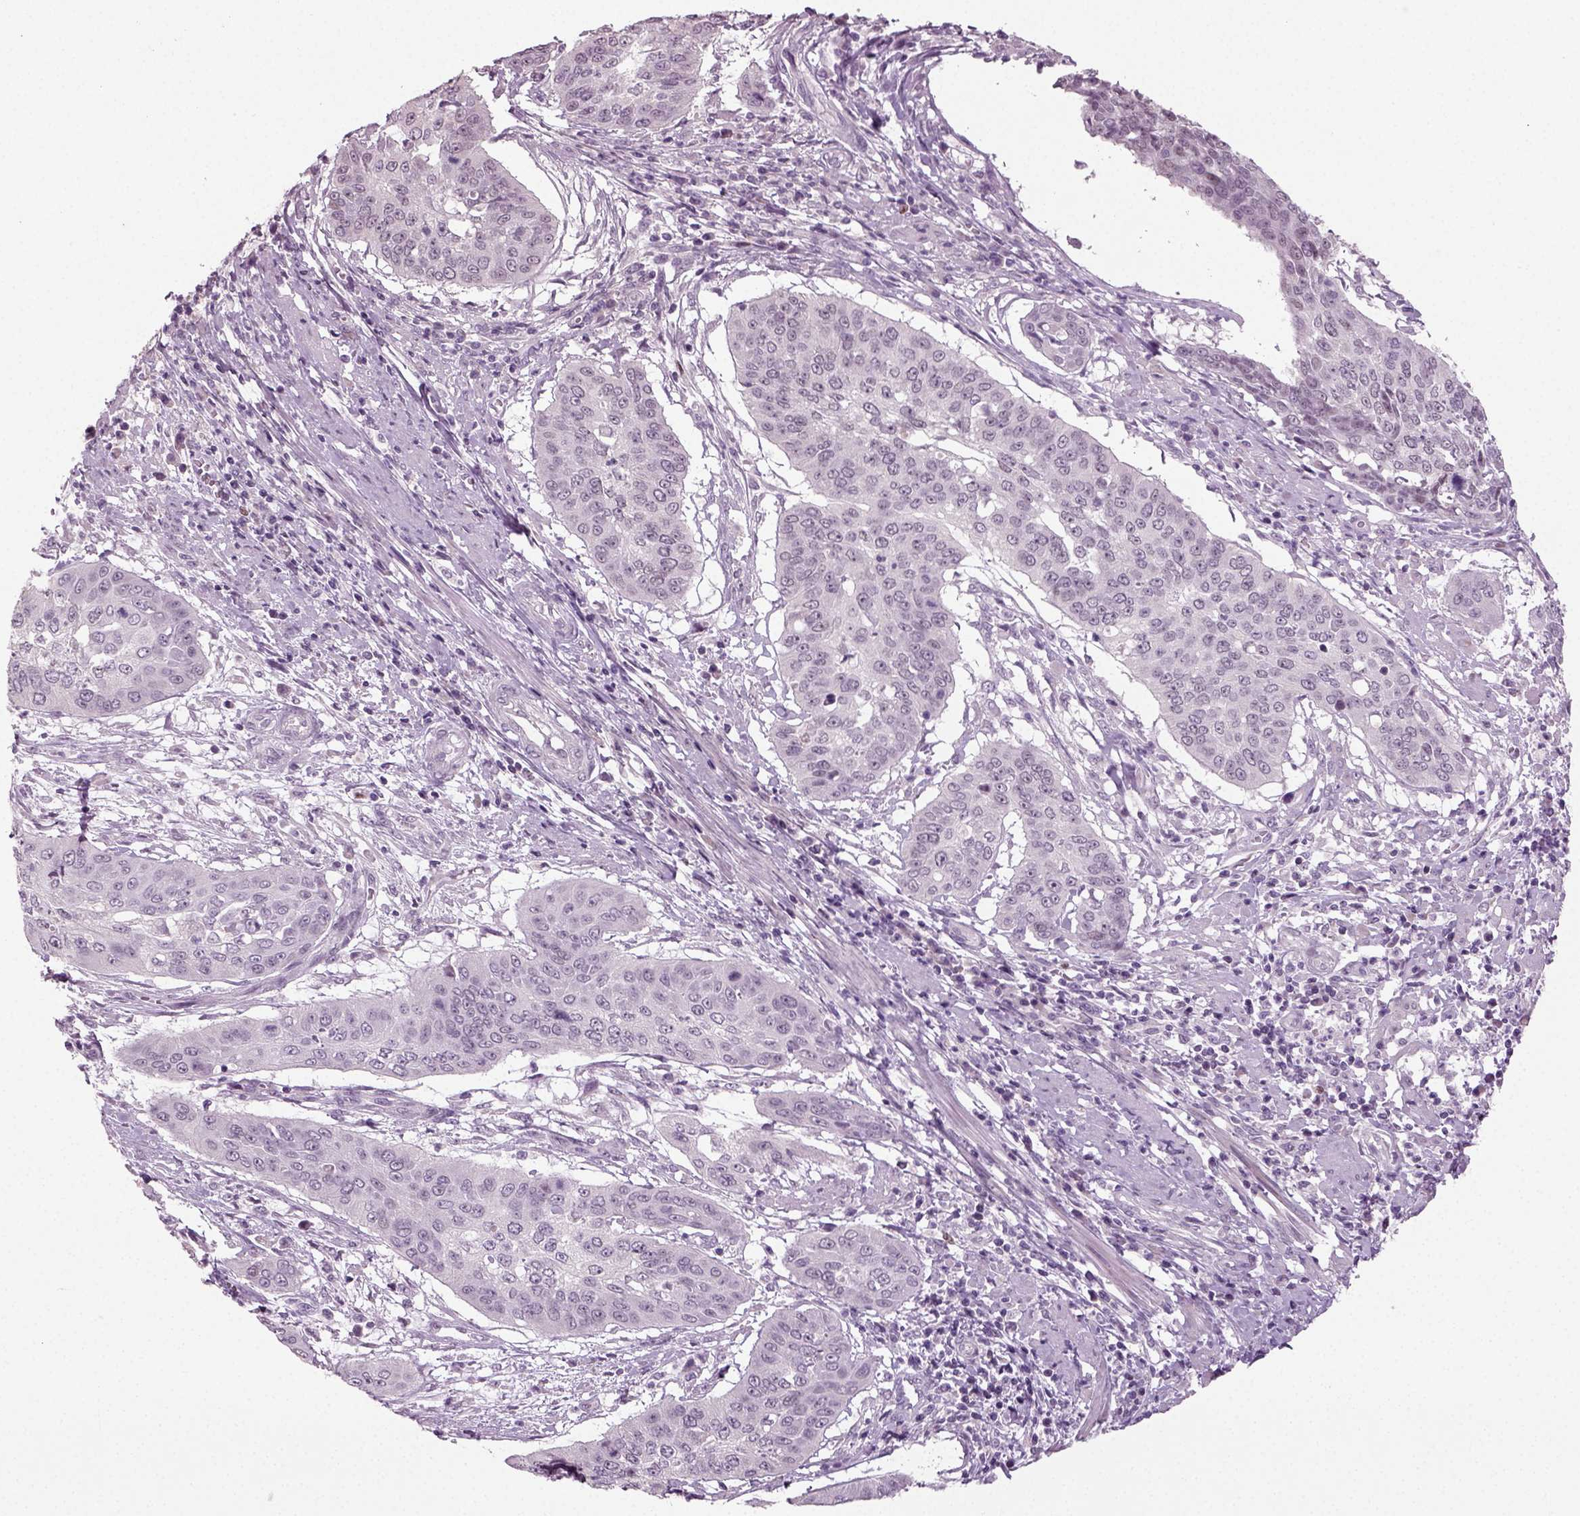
{"staining": {"intensity": "negative", "quantity": "none", "location": "none"}, "tissue": "cervical cancer", "cell_type": "Tumor cells", "image_type": "cancer", "snomed": [{"axis": "morphology", "description": "Squamous cell carcinoma, NOS"}, {"axis": "topography", "description": "Cervix"}], "caption": "IHC micrograph of neoplastic tissue: human squamous cell carcinoma (cervical) stained with DAB displays no significant protein positivity in tumor cells.", "gene": "SYNGAP1", "patient": {"sex": "female", "age": 39}}